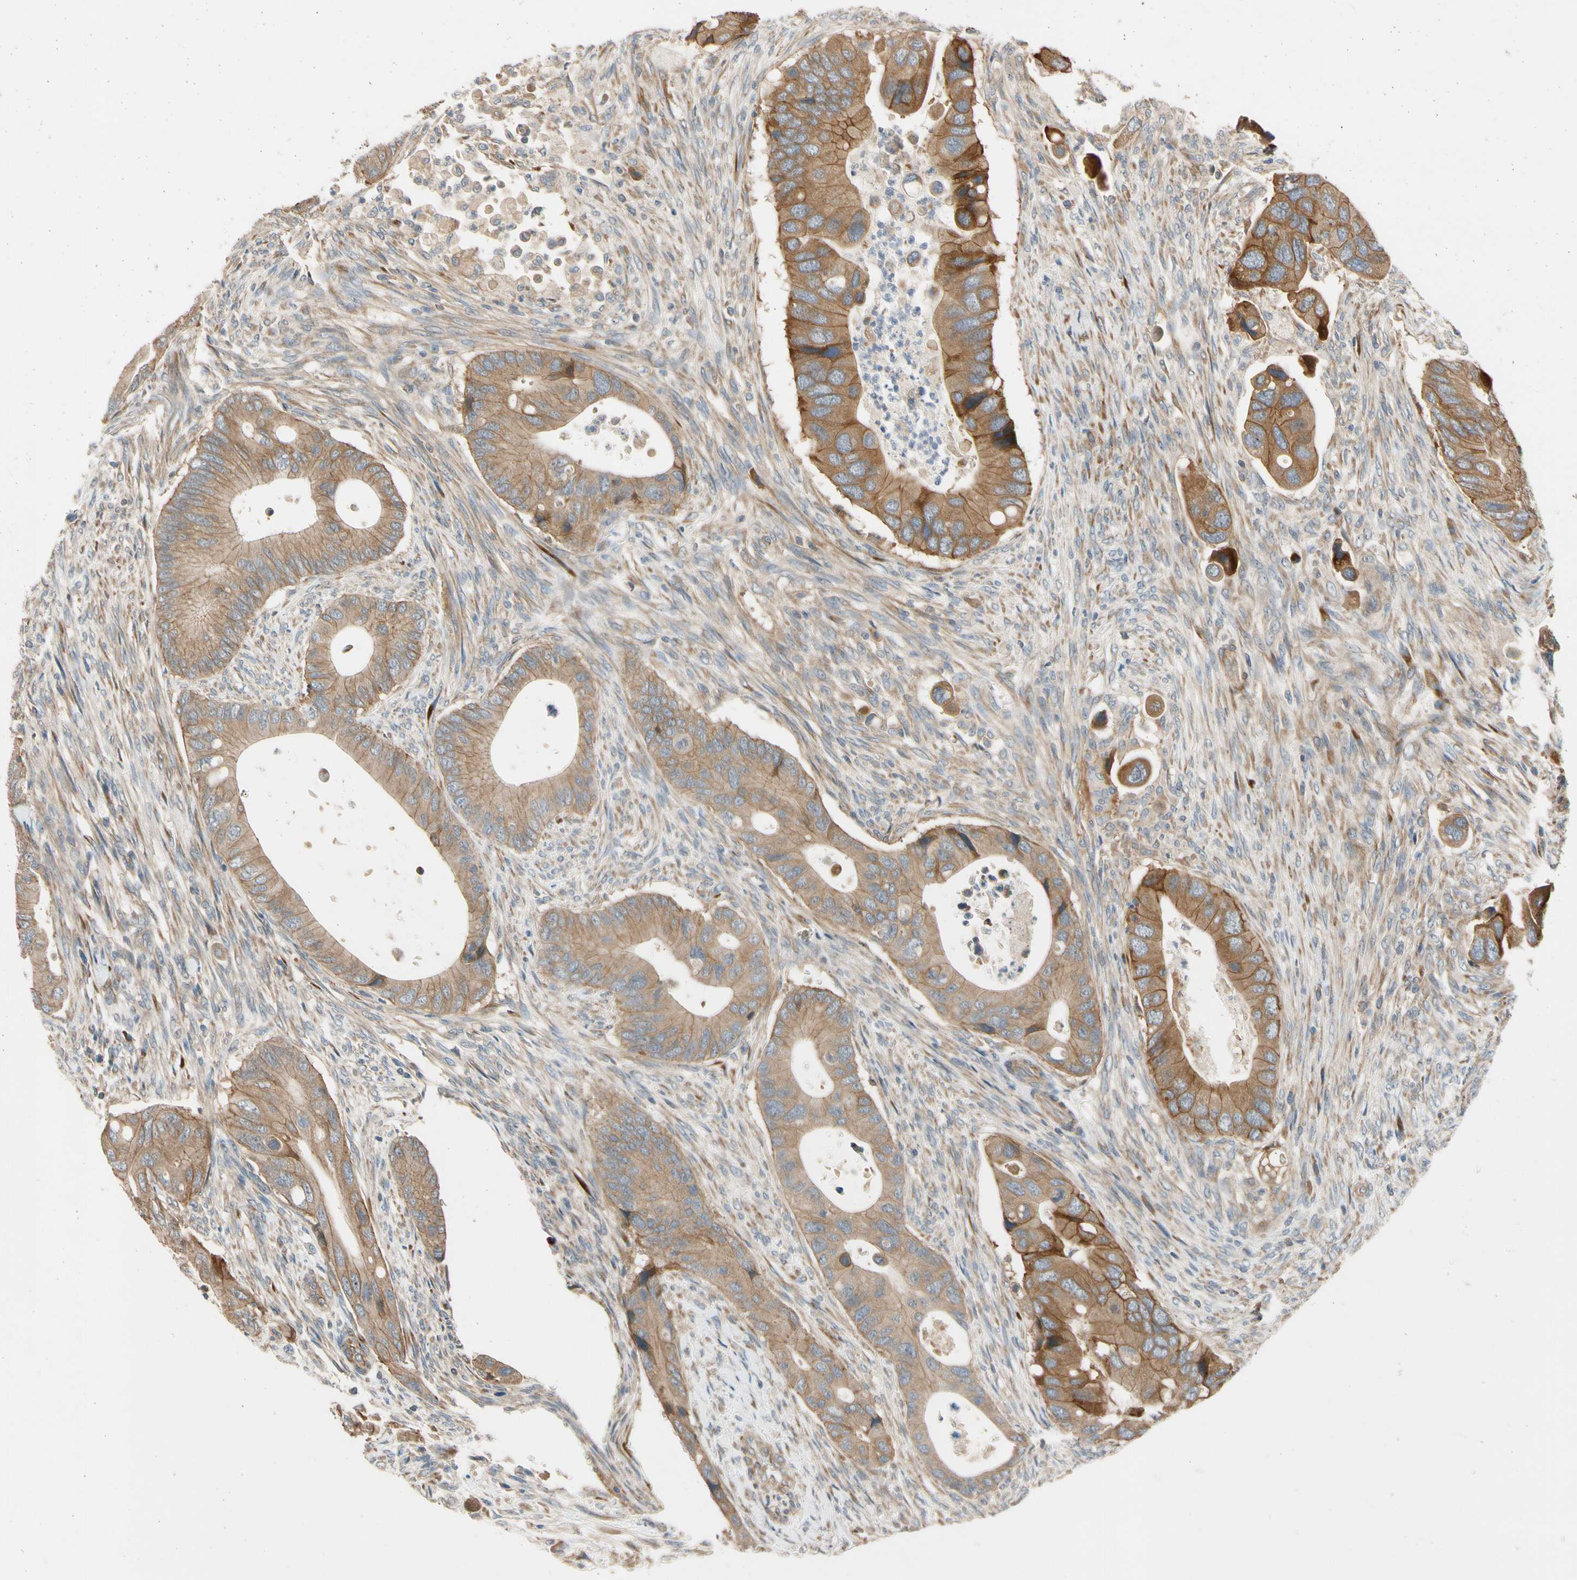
{"staining": {"intensity": "moderate", "quantity": ">75%", "location": "cytoplasmic/membranous"}, "tissue": "colorectal cancer", "cell_type": "Tumor cells", "image_type": "cancer", "snomed": [{"axis": "morphology", "description": "Adenocarcinoma, NOS"}, {"axis": "topography", "description": "Rectum"}], "caption": "The micrograph shows immunohistochemical staining of colorectal adenocarcinoma. There is moderate cytoplasmic/membranous positivity is identified in about >75% of tumor cells.", "gene": "MST1R", "patient": {"sex": "female", "age": 57}}